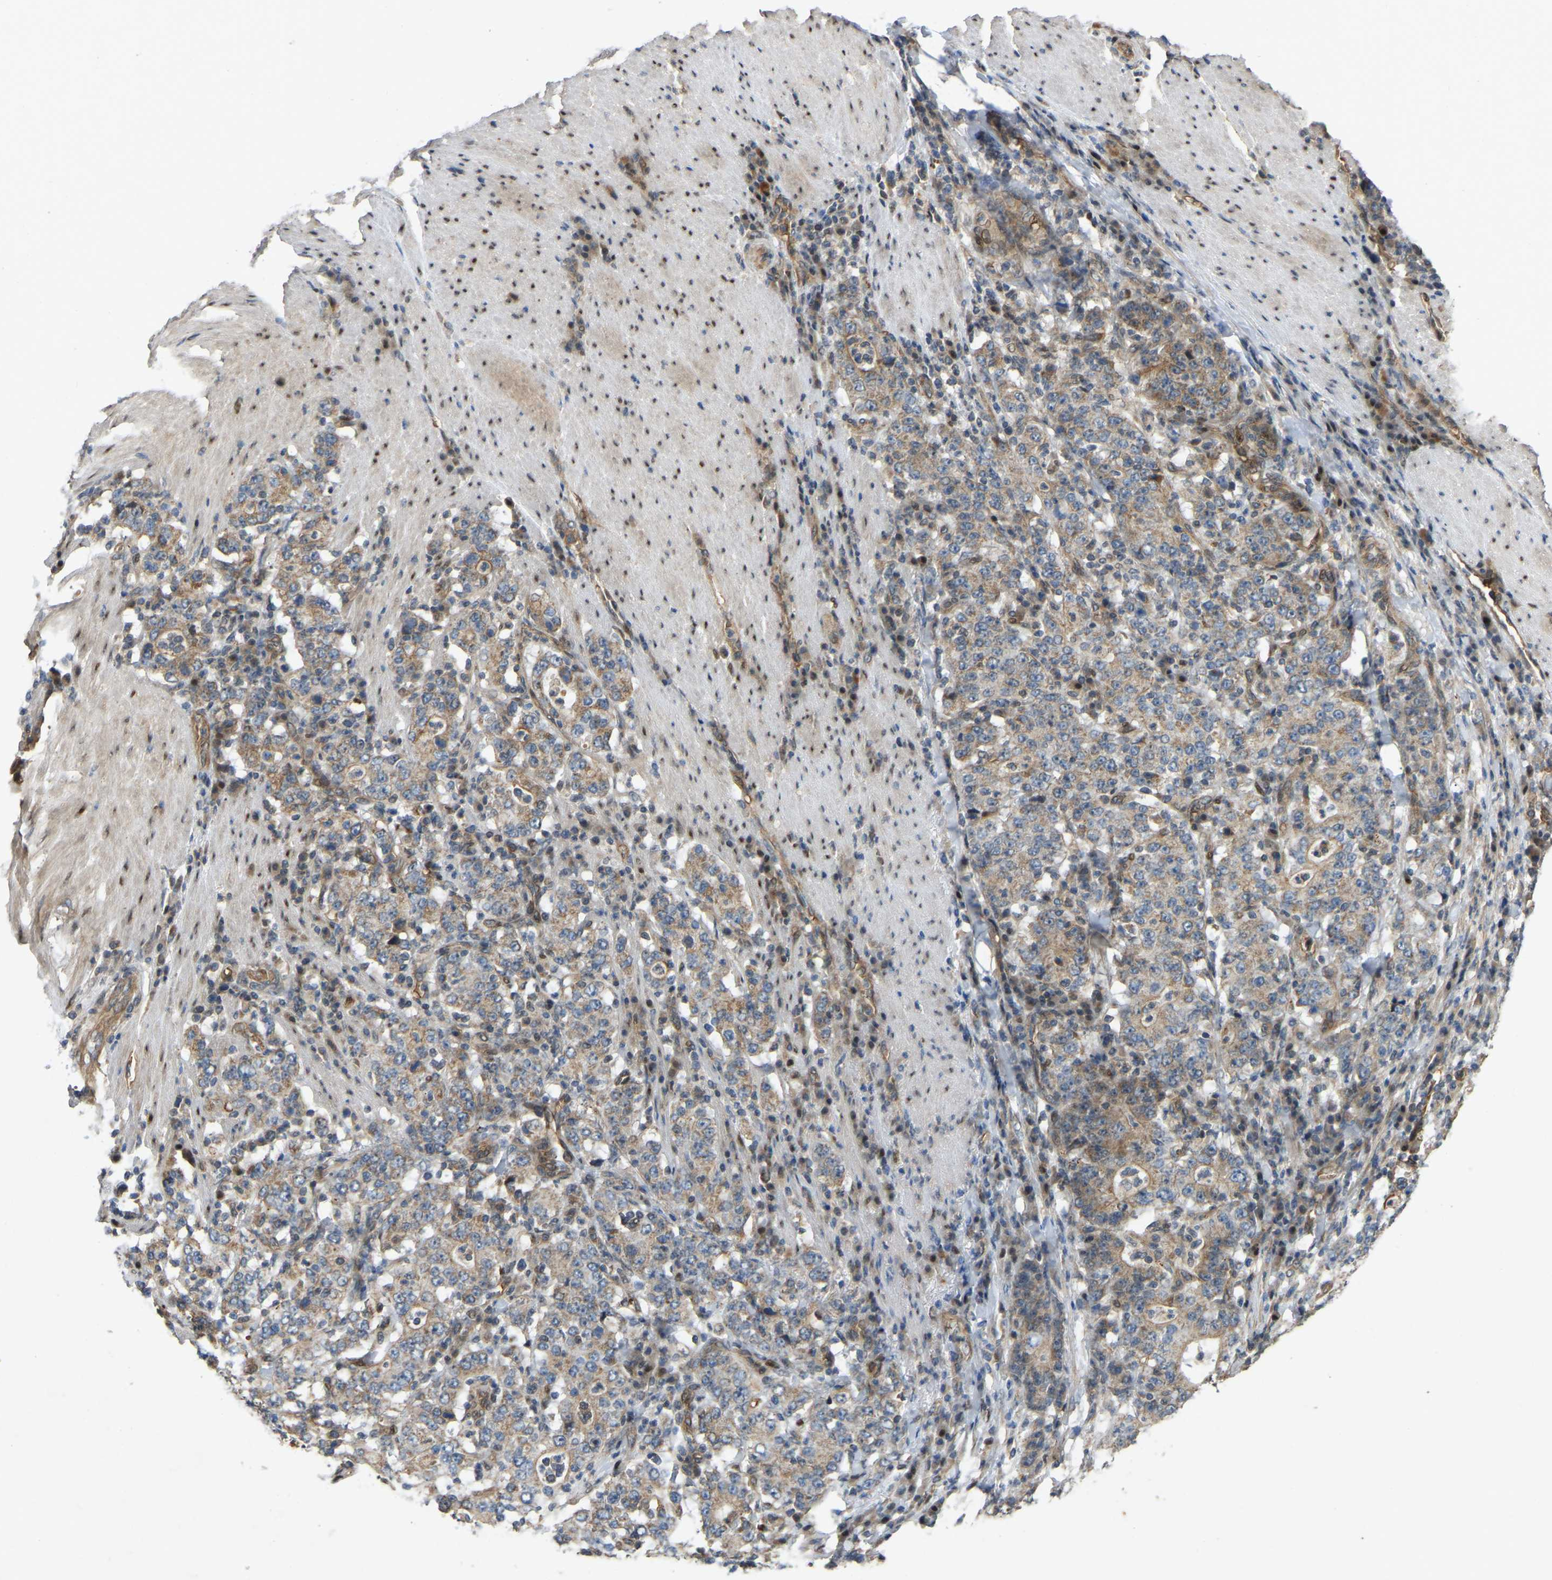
{"staining": {"intensity": "moderate", "quantity": ">75%", "location": "cytoplasmic/membranous"}, "tissue": "stomach cancer", "cell_type": "Tumor cells", "image_type": "cancer", "snomed": [{"axis": "morphology", "description": "Normal tissue, NOS"}, {"axis": "morphology", "description": "Adenocarcinoma, NOS"}, {"axis": "topography", "description": "Stomach, upper"}, {"axis": "topography", "description": "Stomach"}], "caption": "Stomach cancer (adenocarcinoma) was stained to show a protein in brown. There is medium levels of moderate cytoplasmic/membranous staining in about >75% of tumor cells. The staining was performed using DAB (3,3'-diaminobenzidine), with brown indicating positive protein expression. Nuclei are stained blue with hematoxylin.", "gene": "C21orf91", "patient": {"sex": "male", "age": 59}}